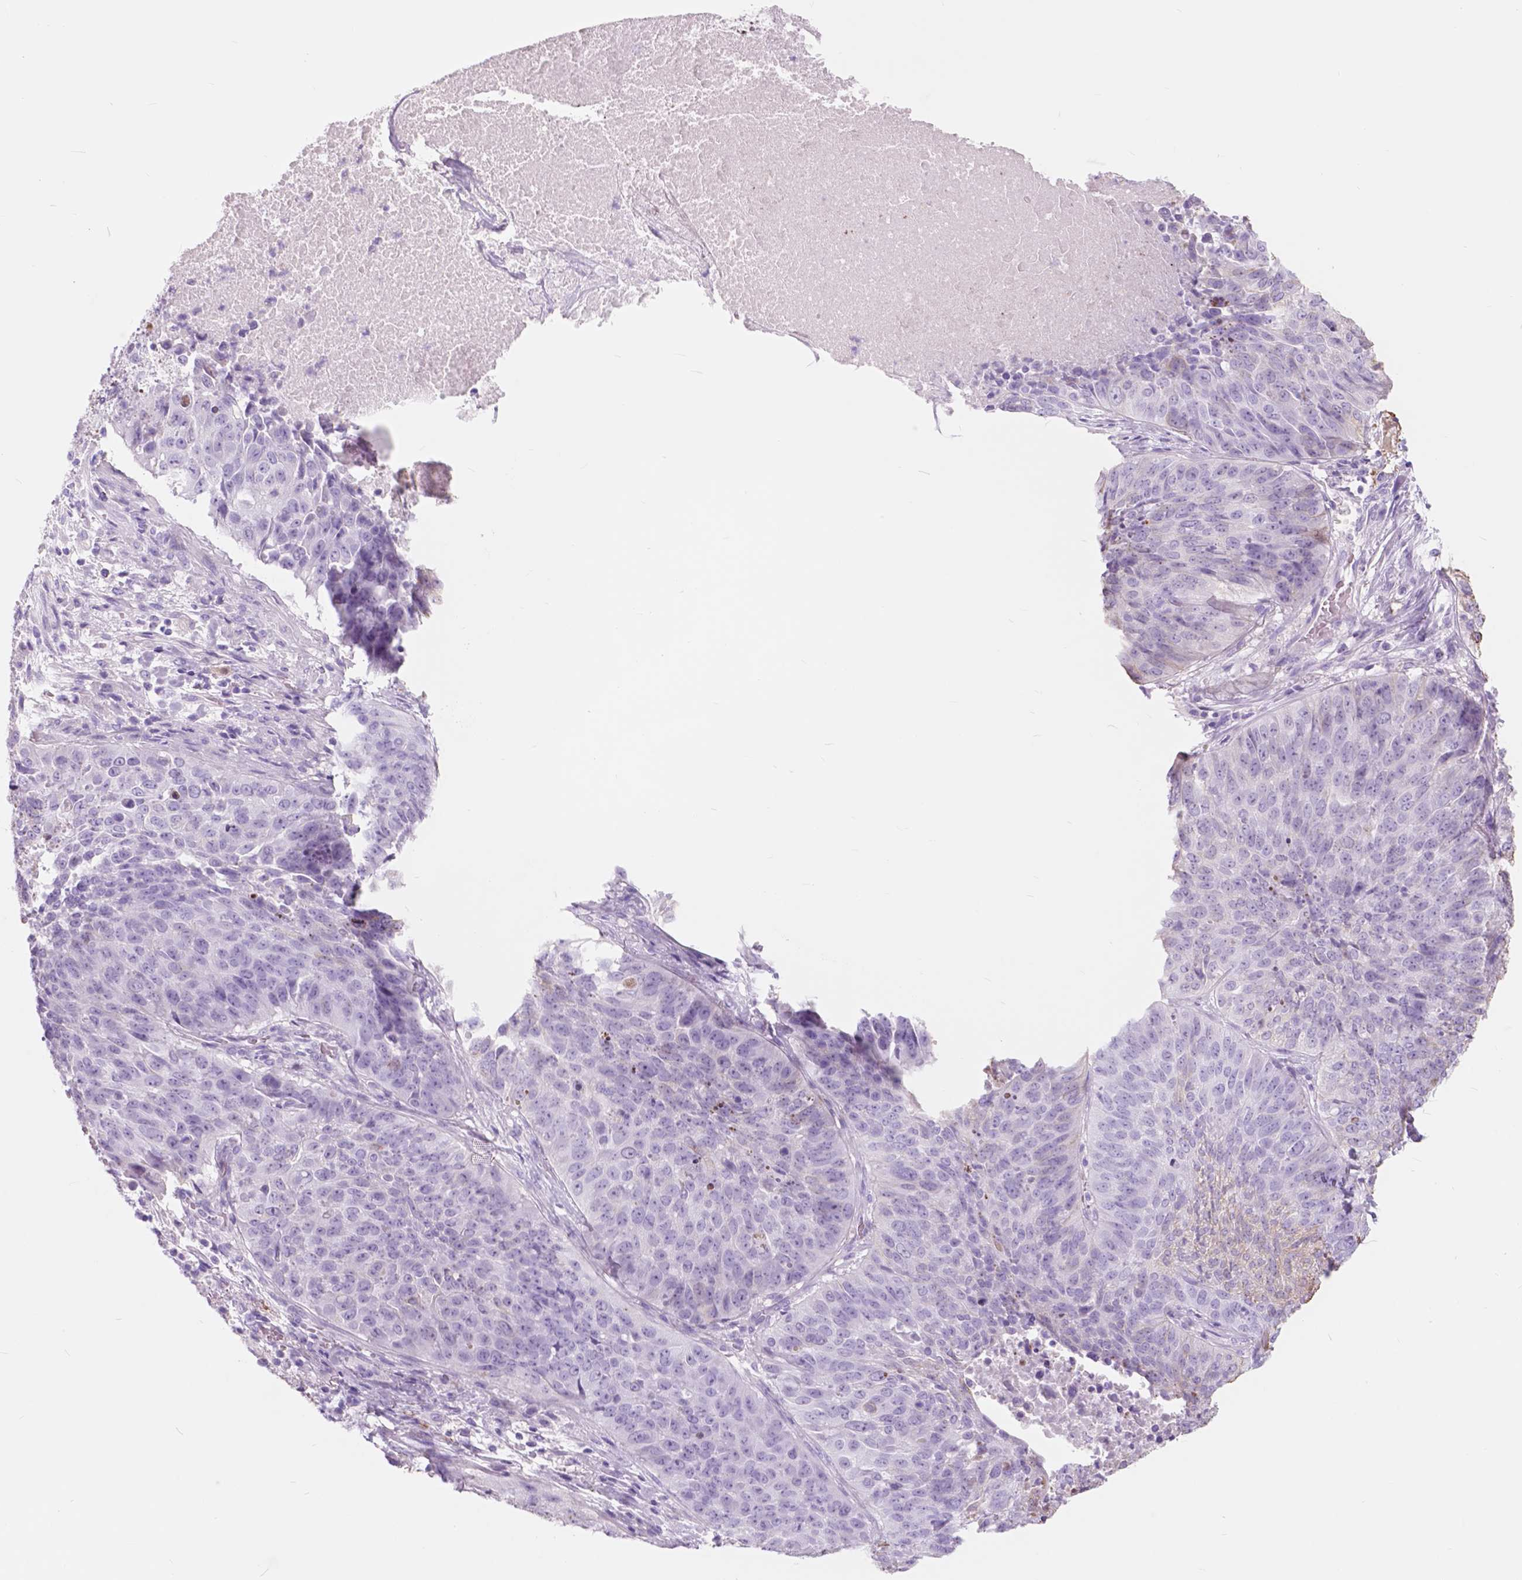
{"staining": {"intensity": "negative", "quantity": "none", "location": "none"}, "tissue": "lung cancer", "cell_type": "Tumor cells", "image_type": "cancer", "snomed": [{"axis": "morphology", "description": "Normal tissue, NOS"}, {"axis": "morphology", "description": "Squamous cell carcinoma, NOS"}, {"axis": "topography", "description": "Bronchus"}, {"axis": "topography", "description": "Lung"}], "caption": "Tumor cells are negative for protein expression in human lung cancer.", "gene": "FXYD2", "patient": {"sex": "male", "age": 64}}